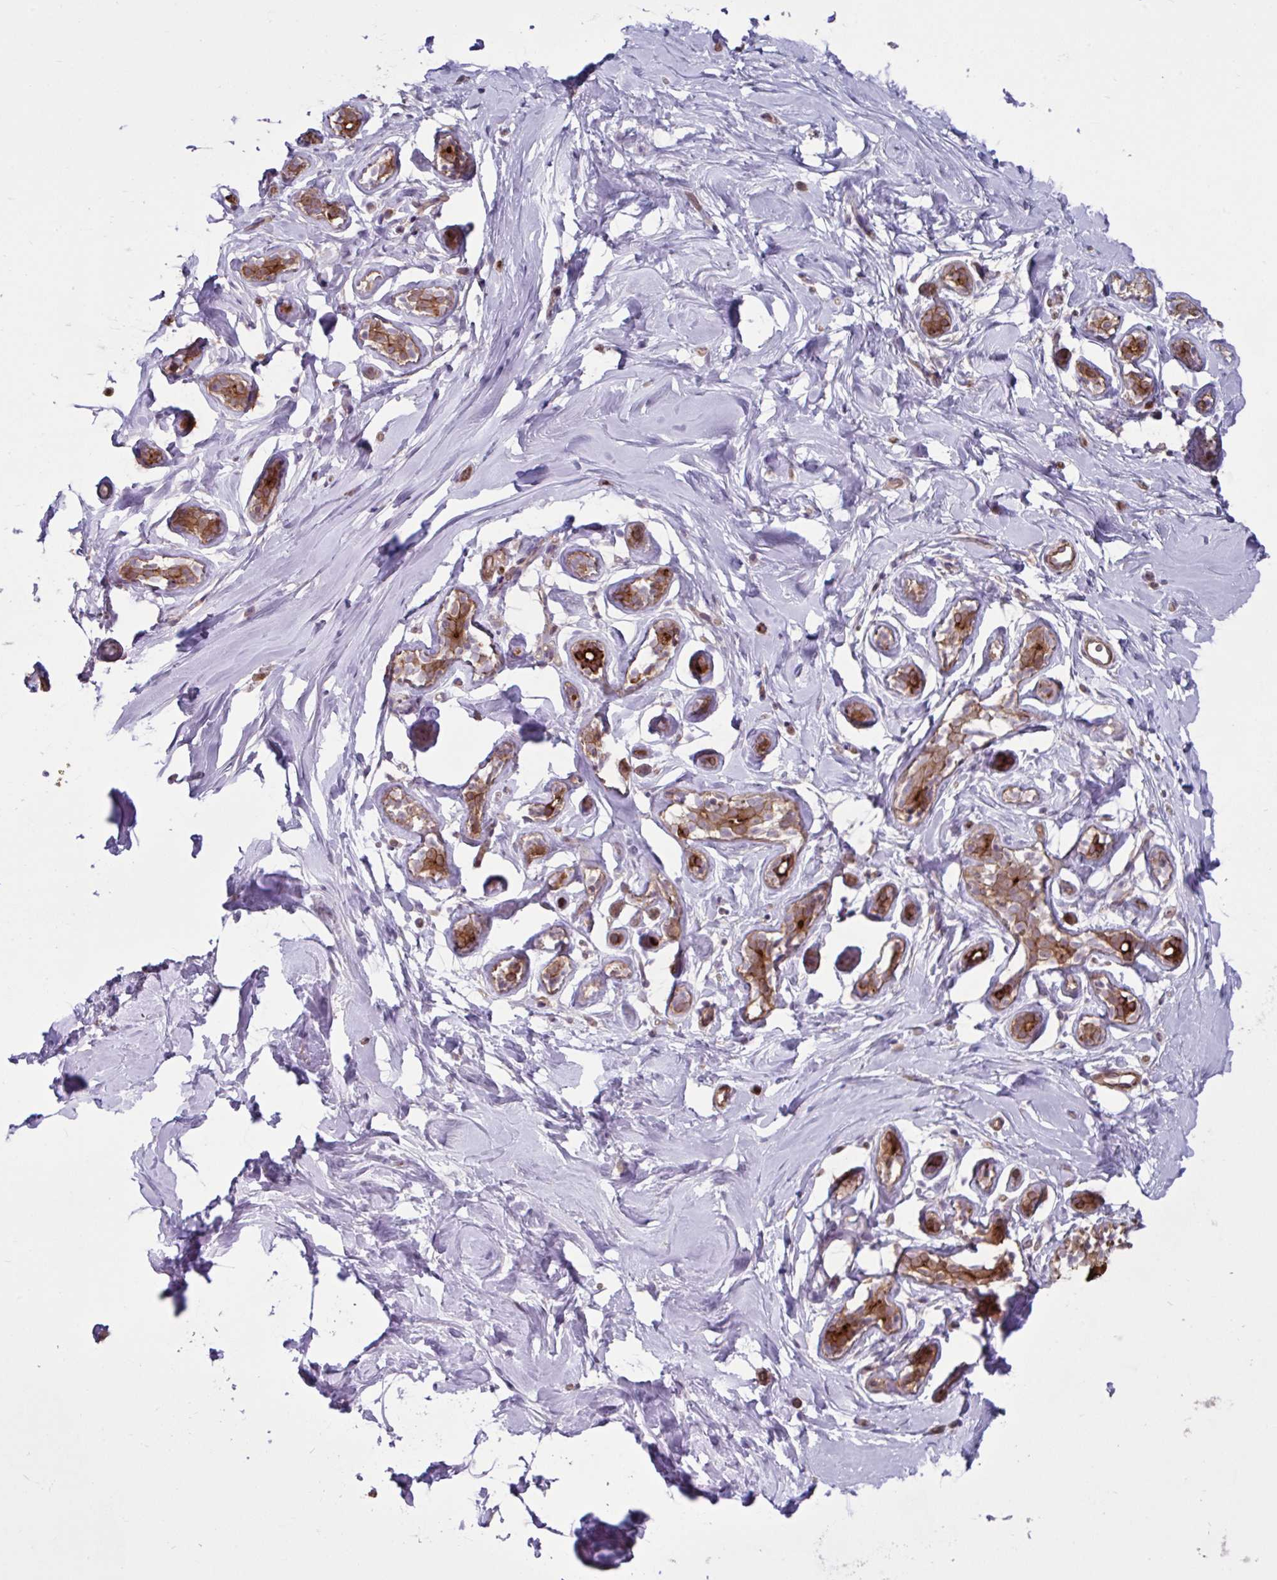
{"staining": {"intensity": "negative", "quantity": "none", "location": "none"}, "tissue": "breast", "cell_type": "Adipocytes", "image_type": "normal", "snomed": [{"axis": "morphology", "description": "Normal tissue, NOS"}, {"axis": "topography", "description": "Breast"}], "caption": "An image of breast stained for a protein exhibits no brown staining in adipocytes. (Brightfield microscopy of DAB IHC at high magnification).", "gene": "GLTP", "patient": {"sex": "female", "age": 32}}